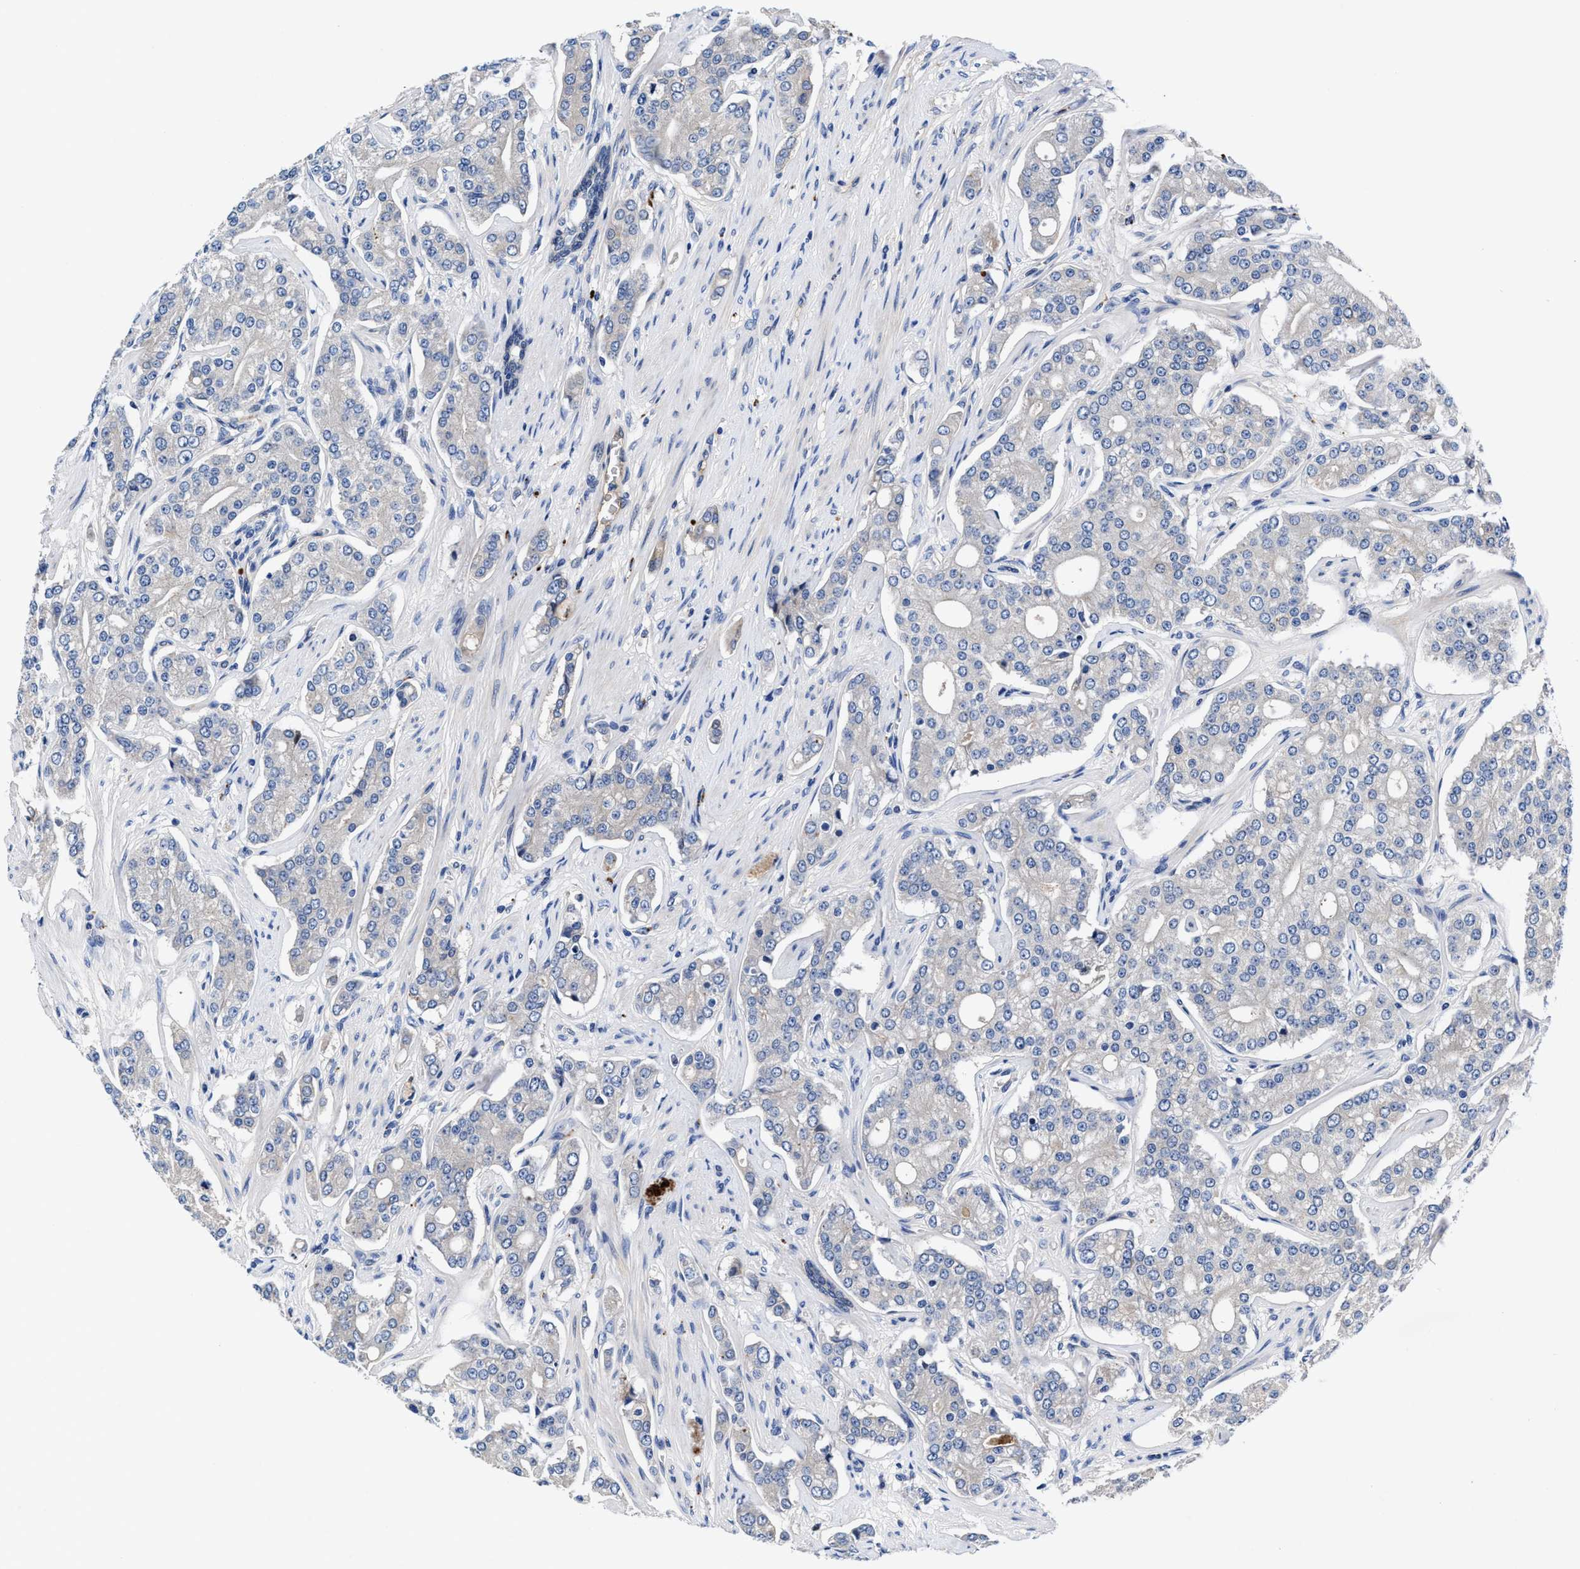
{"staining": {"intensity": "negative", "quantity": "none", "location": "none"}, "tissue": "prostate cancer", "cell_type": "Tumor cells", "image_type": "cancer", "snomed": [{"axis": "morphology", "description": "Adenocarcinoma, High grade"}, {"axis": "topography", "description": "Prostate"}], "caption": "Human high-grade adenocarcinoma (prostate) stained for a protein using immunohistochemistry (IHC) reveals no positivity in tumor cells.", "gene": "DHRS13", "patient": {"sex": "male", "age": 71}}